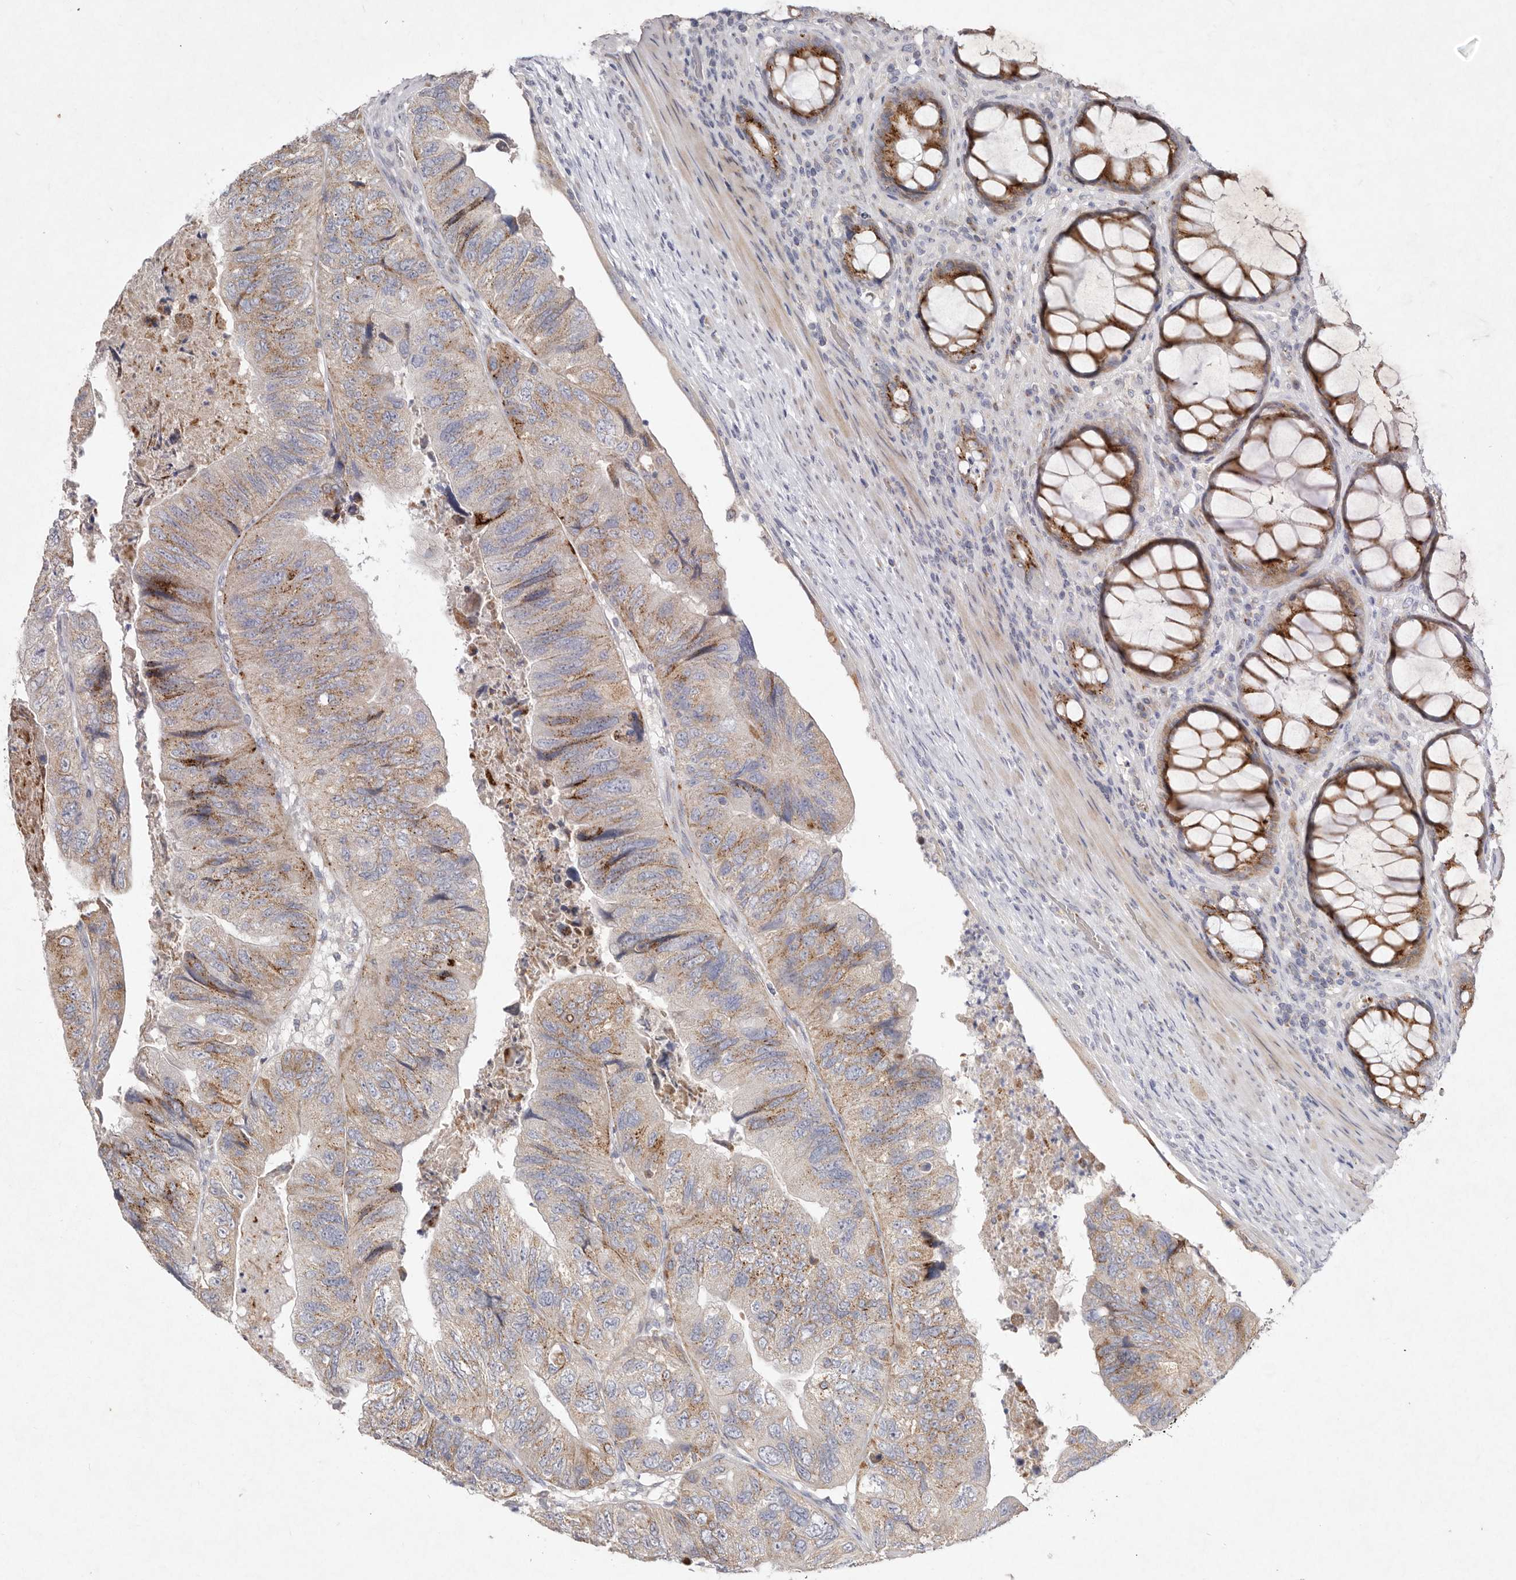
{"staining": {"intensity": "moderate", "quantity": ">75%", "location": "cytoplasmic/membranous"}, "tissue": "colorectal cancer", "cell_type": "Tumor cells", "image_type": "cancer", "snomed": [{"axis": "morphology", "description": "Adenocarcinoma, NOS"}, {"axis": "topography", "description": "Rectum"}], "caption": "Protein expression analysis of colorectal adenocarcinoma displays moderate cytoplasmic/membranous positivity in approximately >75% of tumor cells.", "gene": "USP24", "patient": {"sex": "male", "age": 63}}